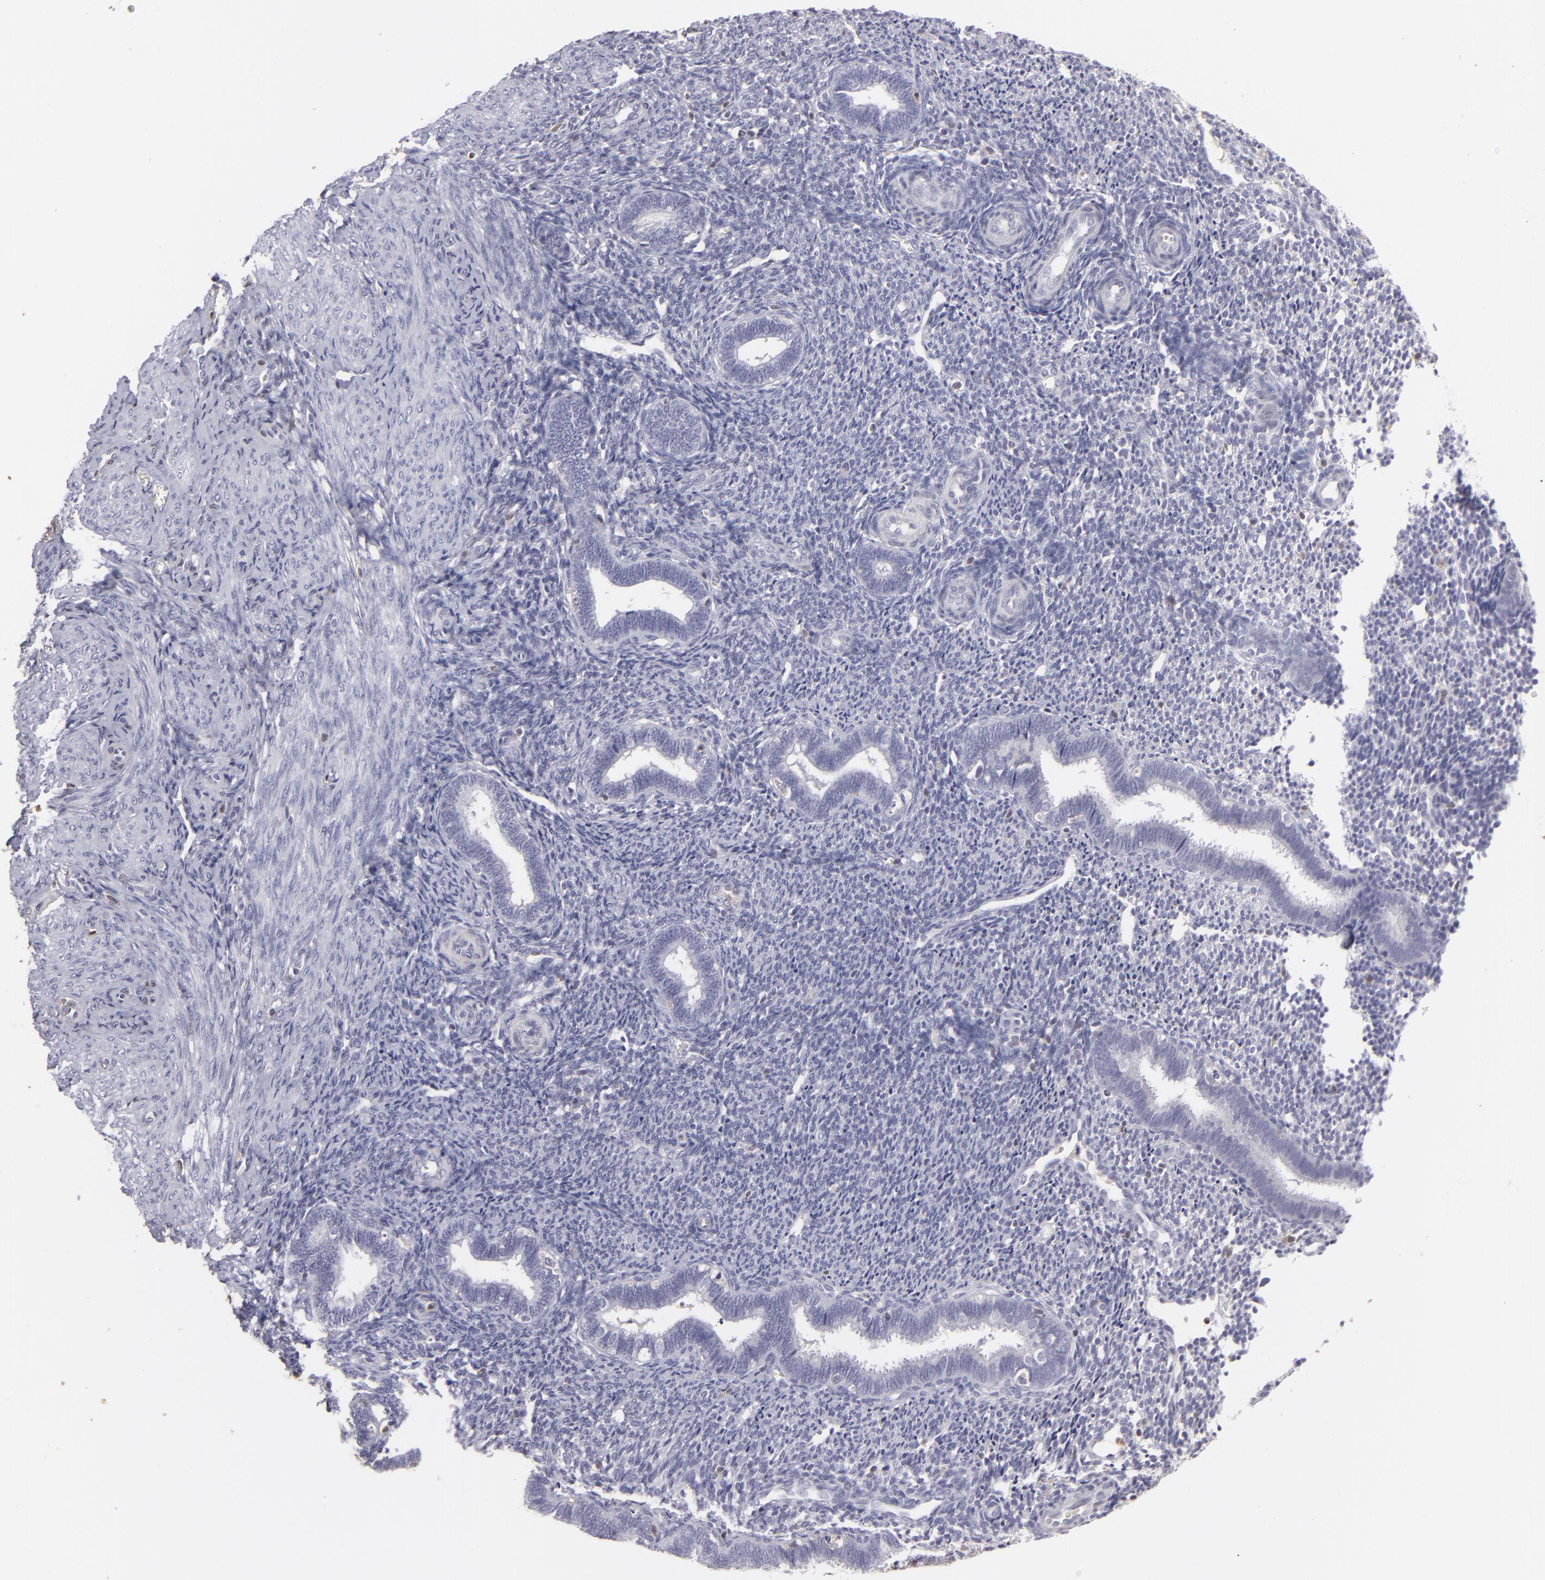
{"staining": {"intensity": "negative", "quantity": "none", "location": "none"}, "tissue": "endometrium", "cell_type": "Cells in endometrial stroma", "image_type": "normal", "snomed": [{"axis": "morphology", "description": "Normal tissue, NOS"}, {"axis": "topography", "description": "Endometrium"}], "caption": "Benign endometrium was stained to show a protein in brown. There is no significant positivity in cells in endometrial stroma. (DAB immunohistochemistry (IHC) with hematoxylin counter stain).", "gene": "S100A2", "patient": {"sex": "female", "age": 27}}